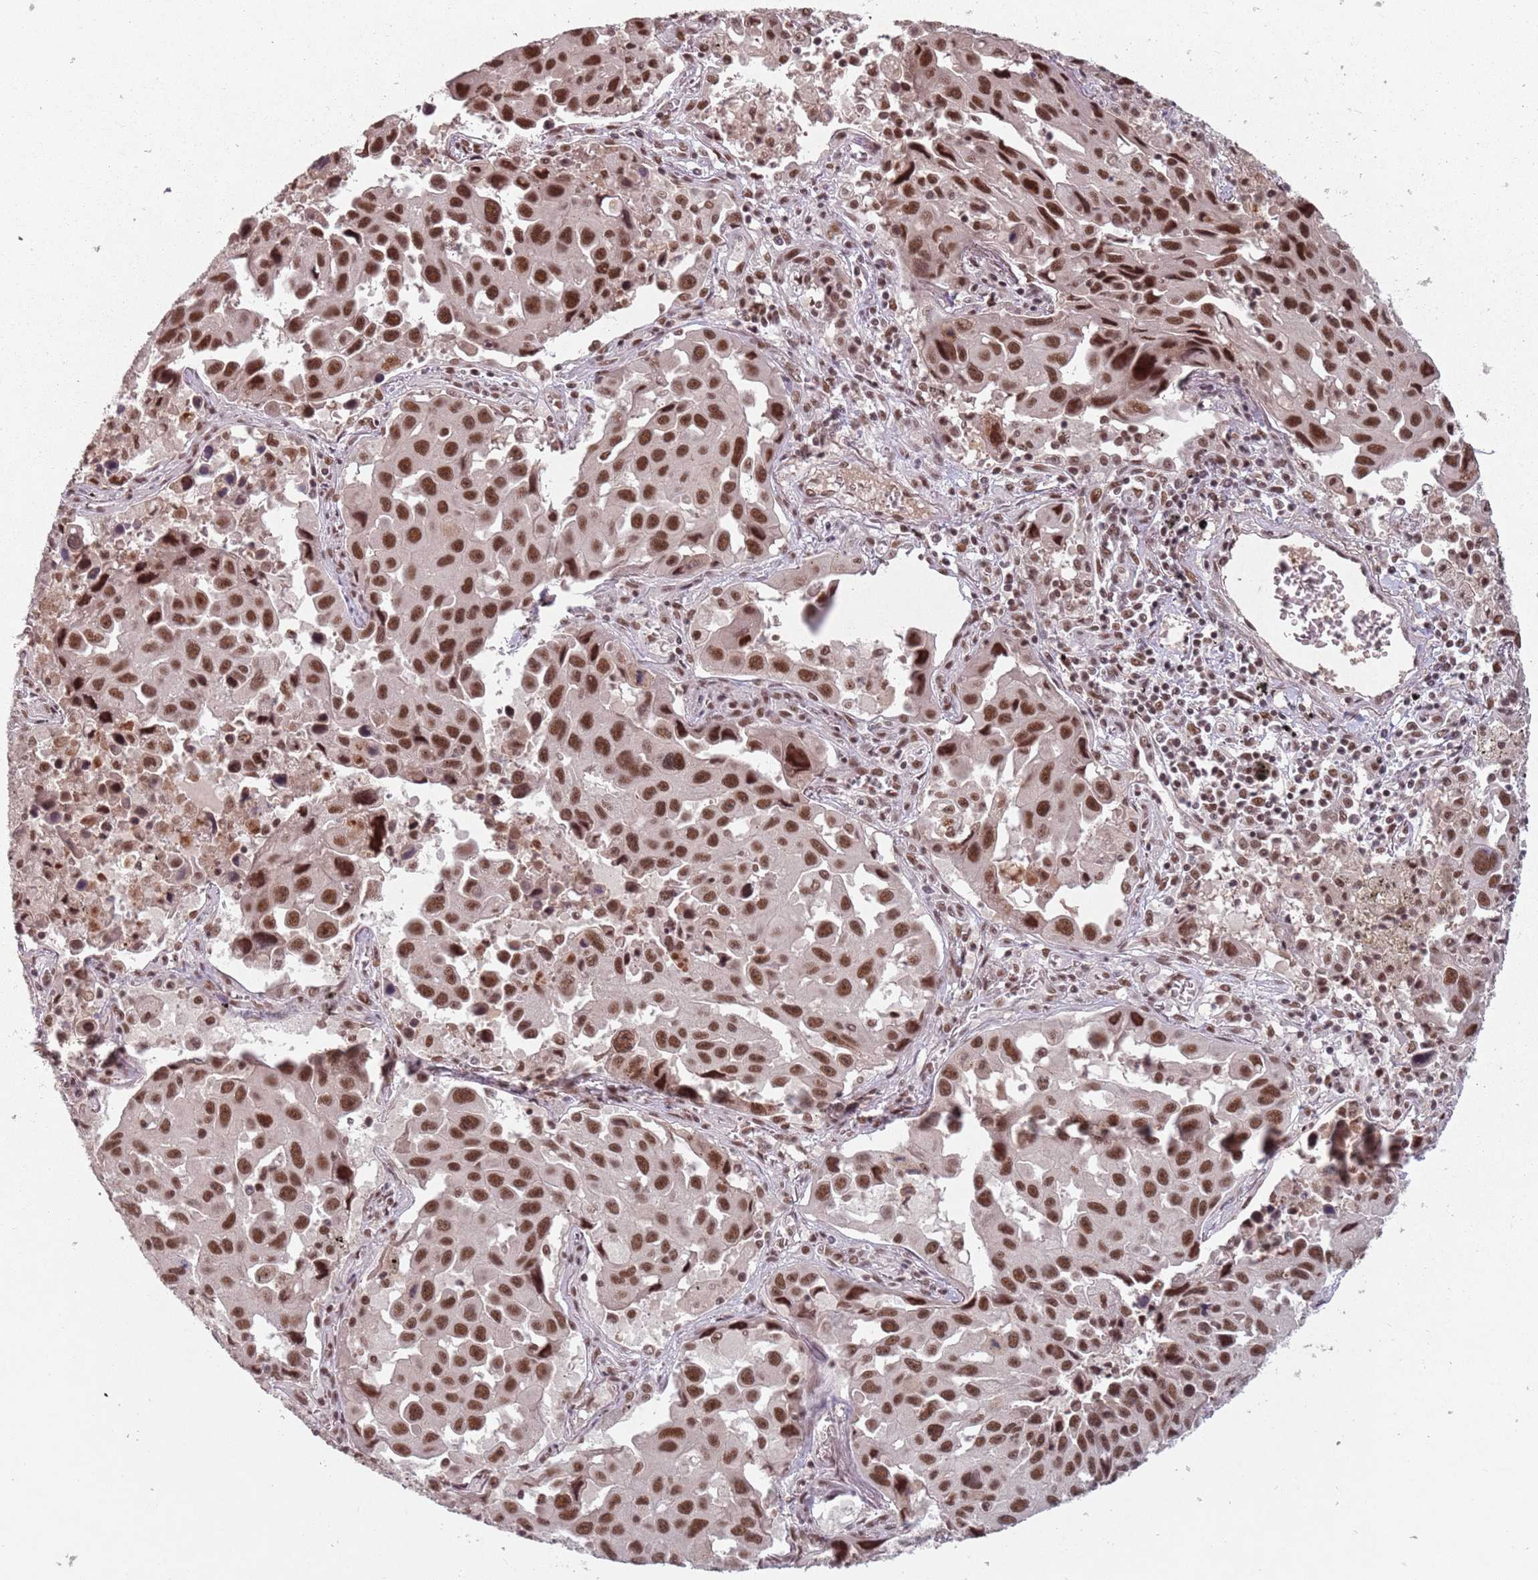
{"staining": {"intensity": "strong", "quantity": ">75%", "location": "nuclear"}, "tissue": "lung cancer", "cell_type": "Tumor cells", "image_type": "cancer", "snomed": [{"axis": "morphology", "description": "Adenocarcinoma, NOS"}, {"axis": "topography", "description": "Lung"}], "caption": "This is a micrograph of IHC staining of lung cancer (adenocarcinoma), which shows strong staining in the nuclear of tumor cells.", "gene": "NCBP1", "patient": {"sex": "male", "age": 66}}